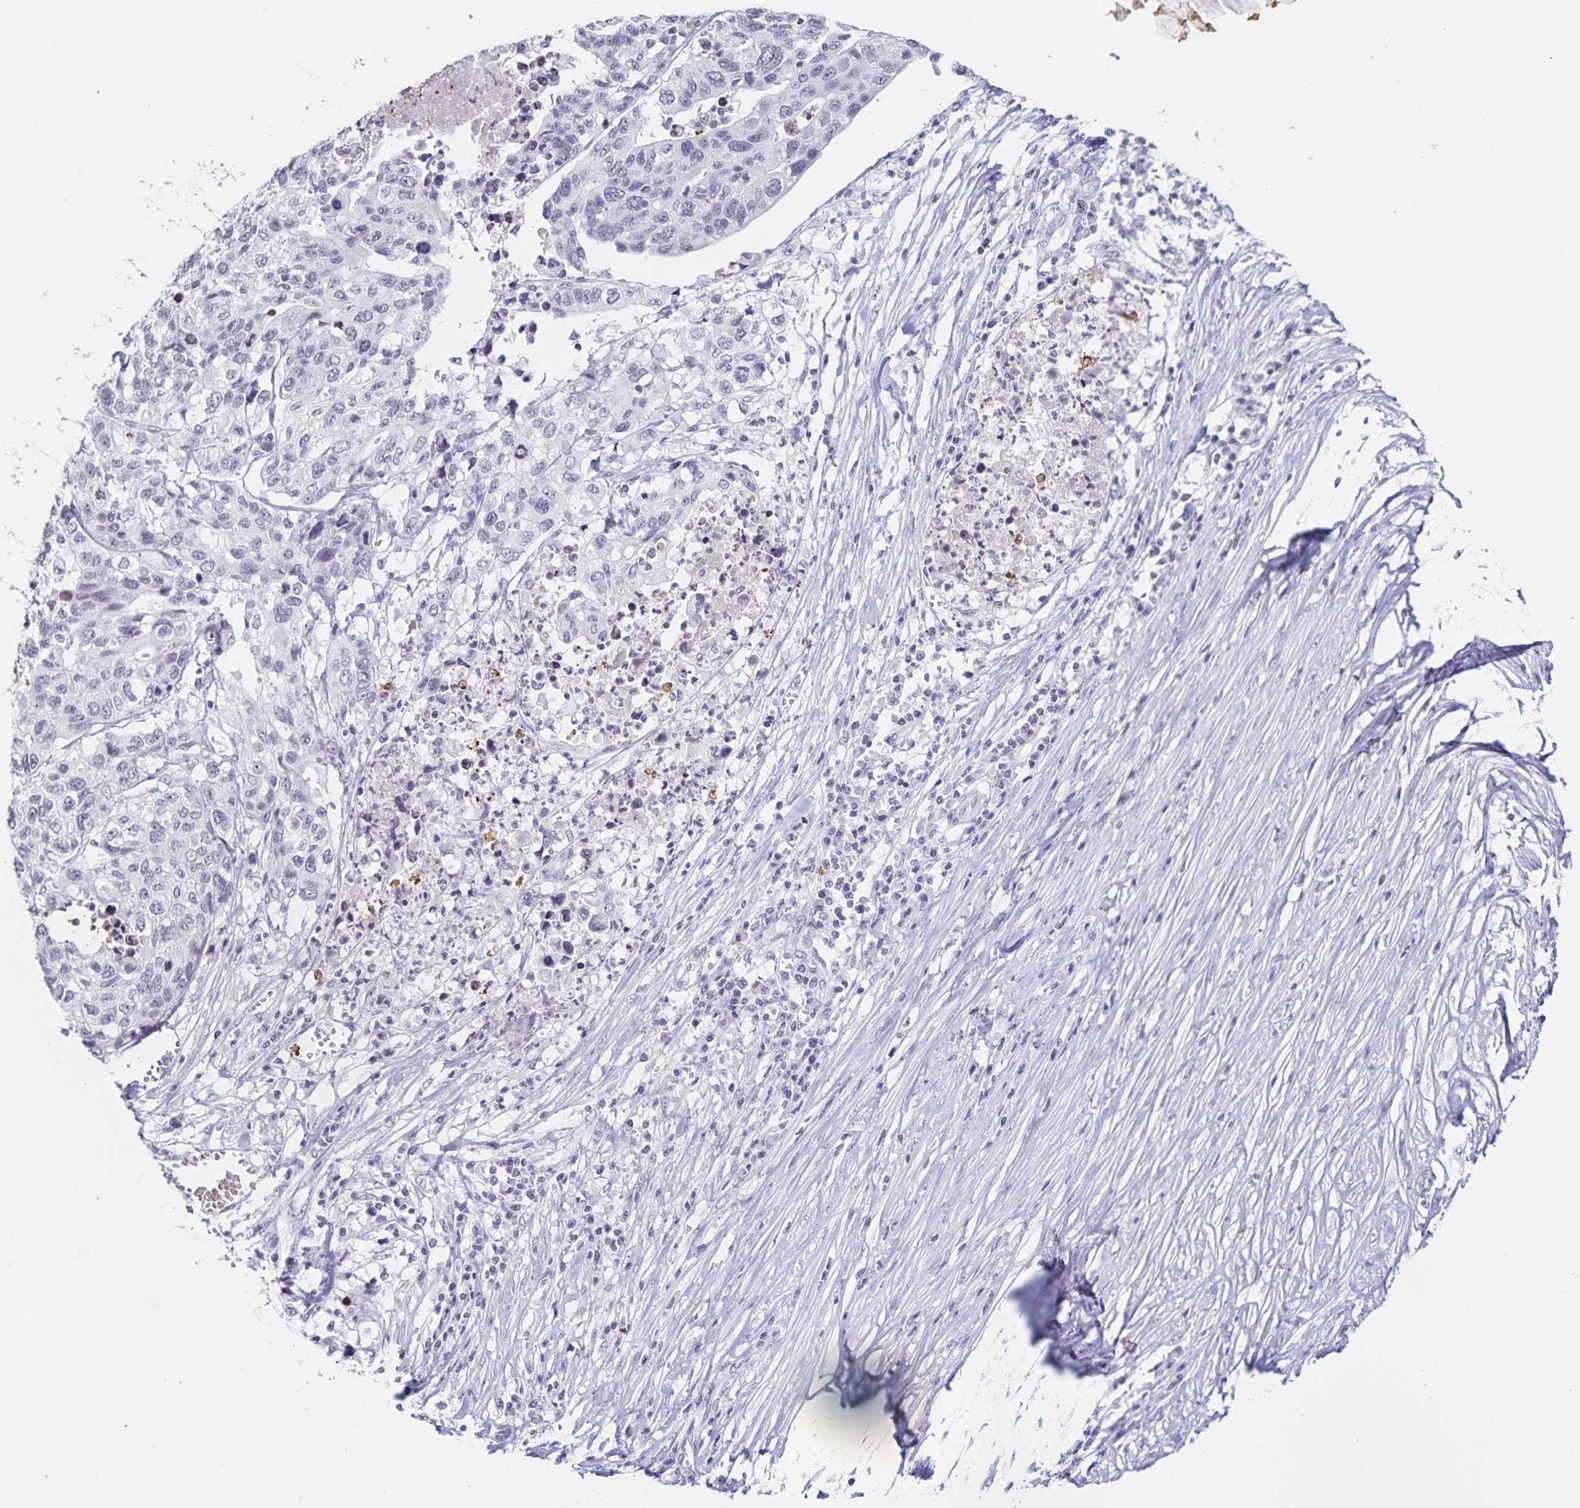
{"staining": {"intensity": "negative", "quantity": "none", "location": "none"}, "tissue": "stomach cancer", "cell_type": "Tumor cells", "image_type": "cancer", "snomed": [{"axis": "morphology", "description": "Adenocarcinoma, NOS"}, {"axis": "topography", "description": "Stomach, upper"}], "caption": "Tumor cells are negative for protein expression in human stomach cancer.", "gene": "LCE6A", "patient": {"sex": "female", "age": 67}}